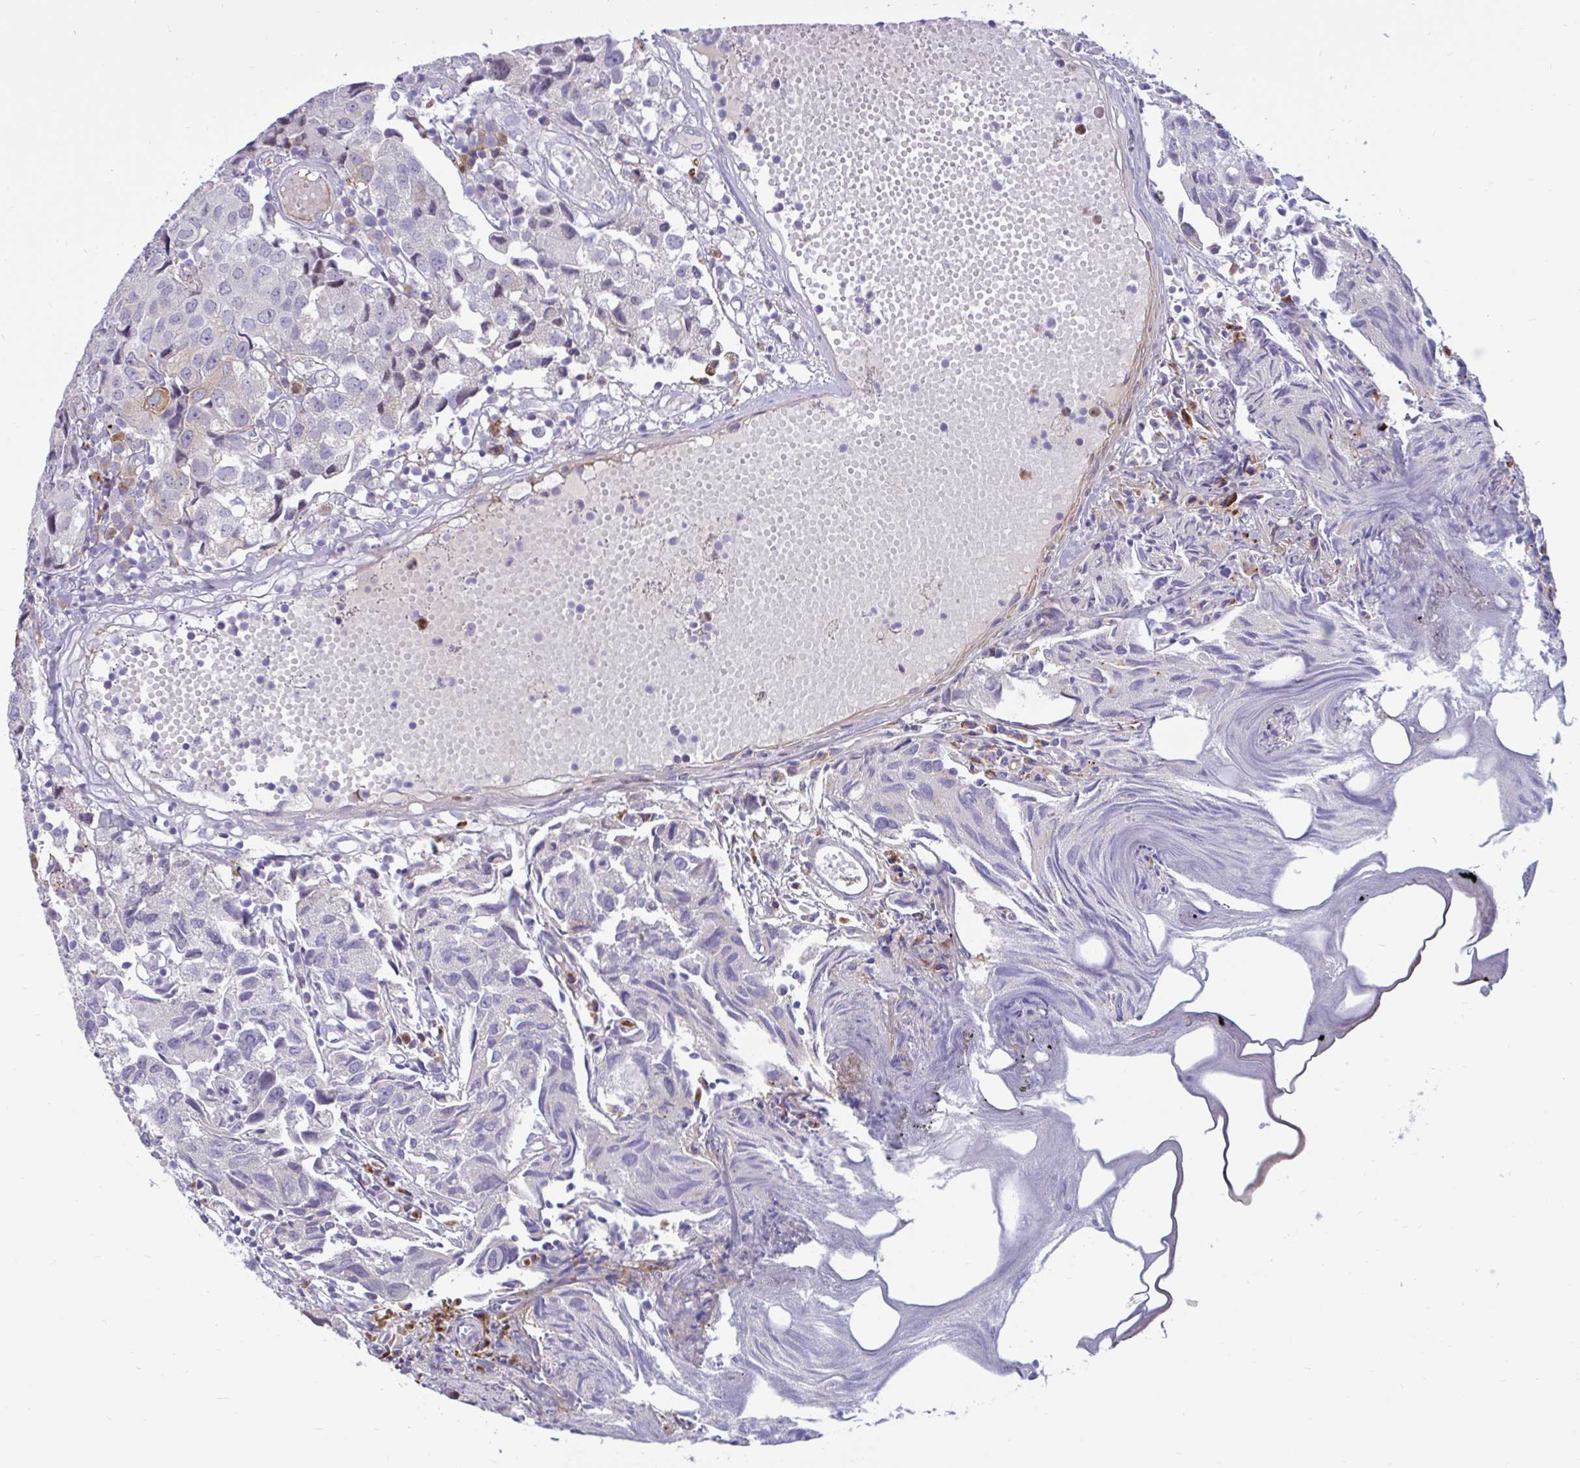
{"staining": {"intensity": "negative", "quantity": "none", "location": "none"}, "tissue": "urothelial cancer", "cell_type": "Tumor cells", "image_type": "cancer", "snomed": [{"axis": "morphology", "description": "Urothelial carcinoma, High grade"}, {"axis": "topography", "description": "Urinary bladder"}], "caption": "The IHC micrograph has no significant positivity in tumor cells of urothelial carcinoma (high-grade) tissue.", "gene": "FAM219B", "patient": {"sex": "female", "age": 75}}